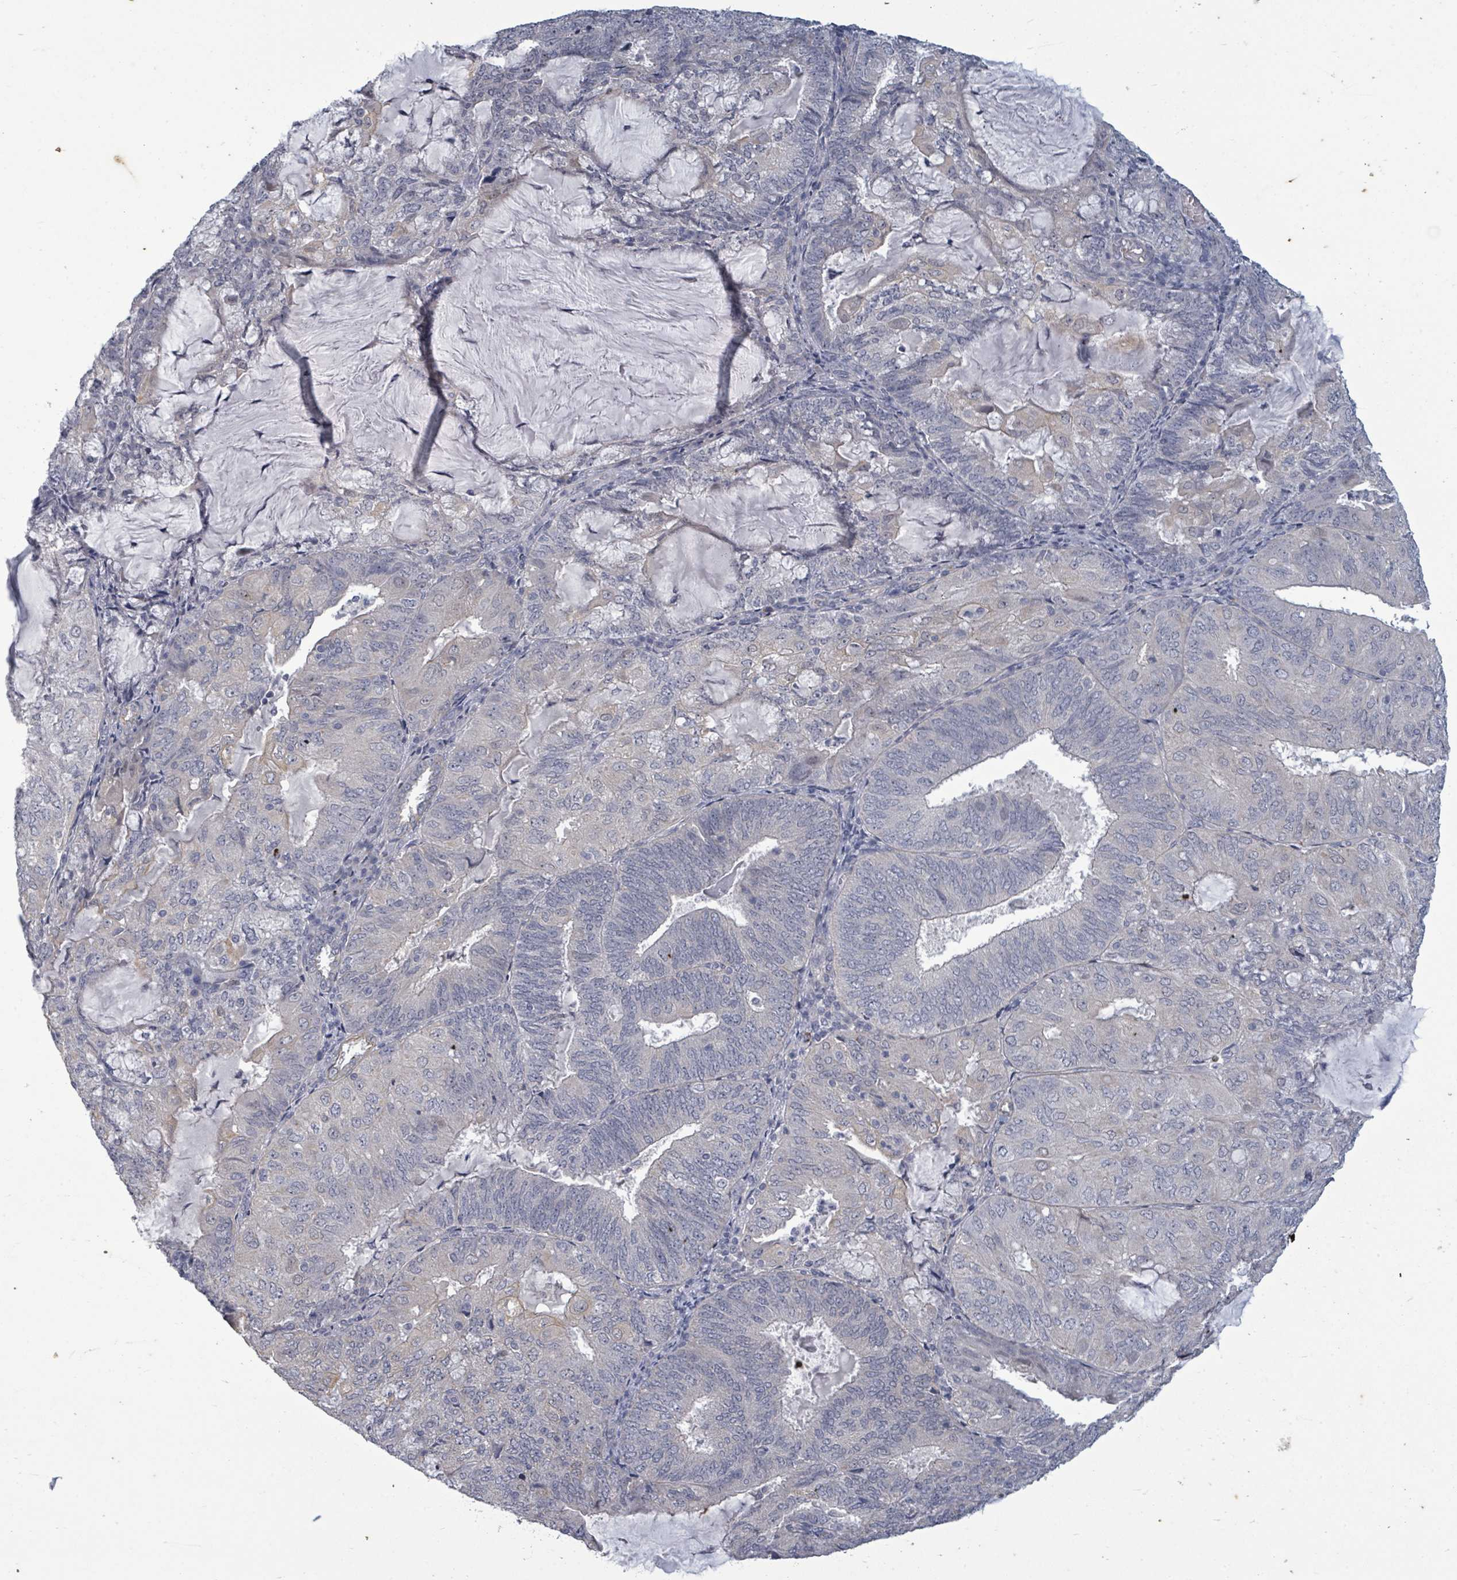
{"staining": {"intensity": "negative", "quantity": "none", "location": "none"}, "tissue": "endometrial cancer", "cell_type": "Tumor cells", "image_type": "cancer", "snomed": [{"axis": "morphology", "description": "Adenocarcinoma, NOS"}, {"axis": "topography", "description": "Endometrium"}], "caption": "Adenocarcinoma (endometrial) was stained to show a protein in brown. There is no significant positivity in tumor cells.", "gene": "ASB12", "patient": {"sex": "female", "age": 81}}